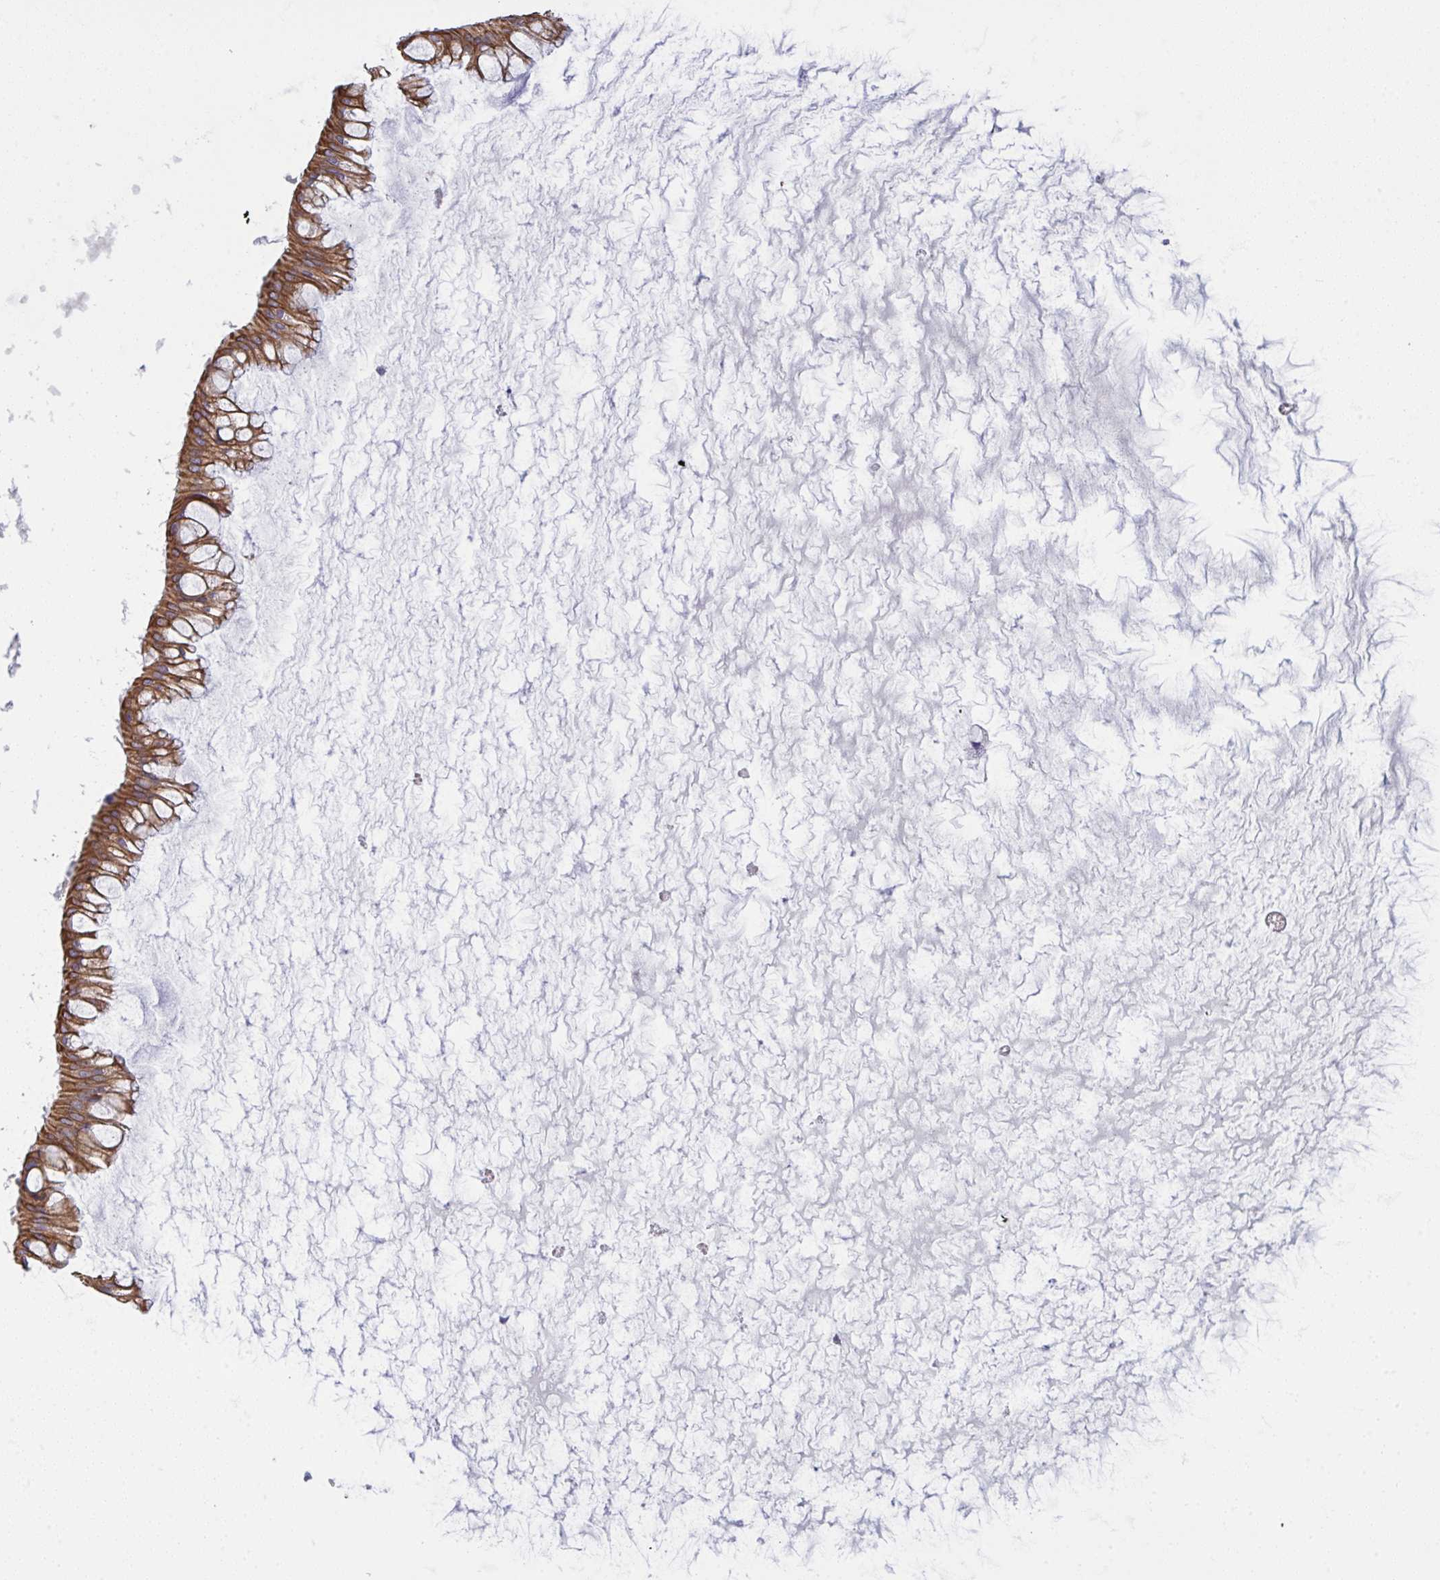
{"staining": {"intensity": "moderate", "quantity": ">75%", "location": "cytoplasmic/membranous"}, "tissue": "ovarian cancer", "cell_type": "Tumor cells", "image_type": "cancer", "snomed": [{"axis": "morphology", "description": "Cystadenocarcinoma, mucinous, NOS"}, {"axis": "topography", "description": "Ovary"}], "caption": "Human ovarian mucinous cystadenocarcinoma stained for a protein (brown) shows moderate cytoplasmic/membranous positive expression in approximately >75% of tumor cells.", "gene": "TENT5D", "patient": {"sex": "female", "age": 73}}